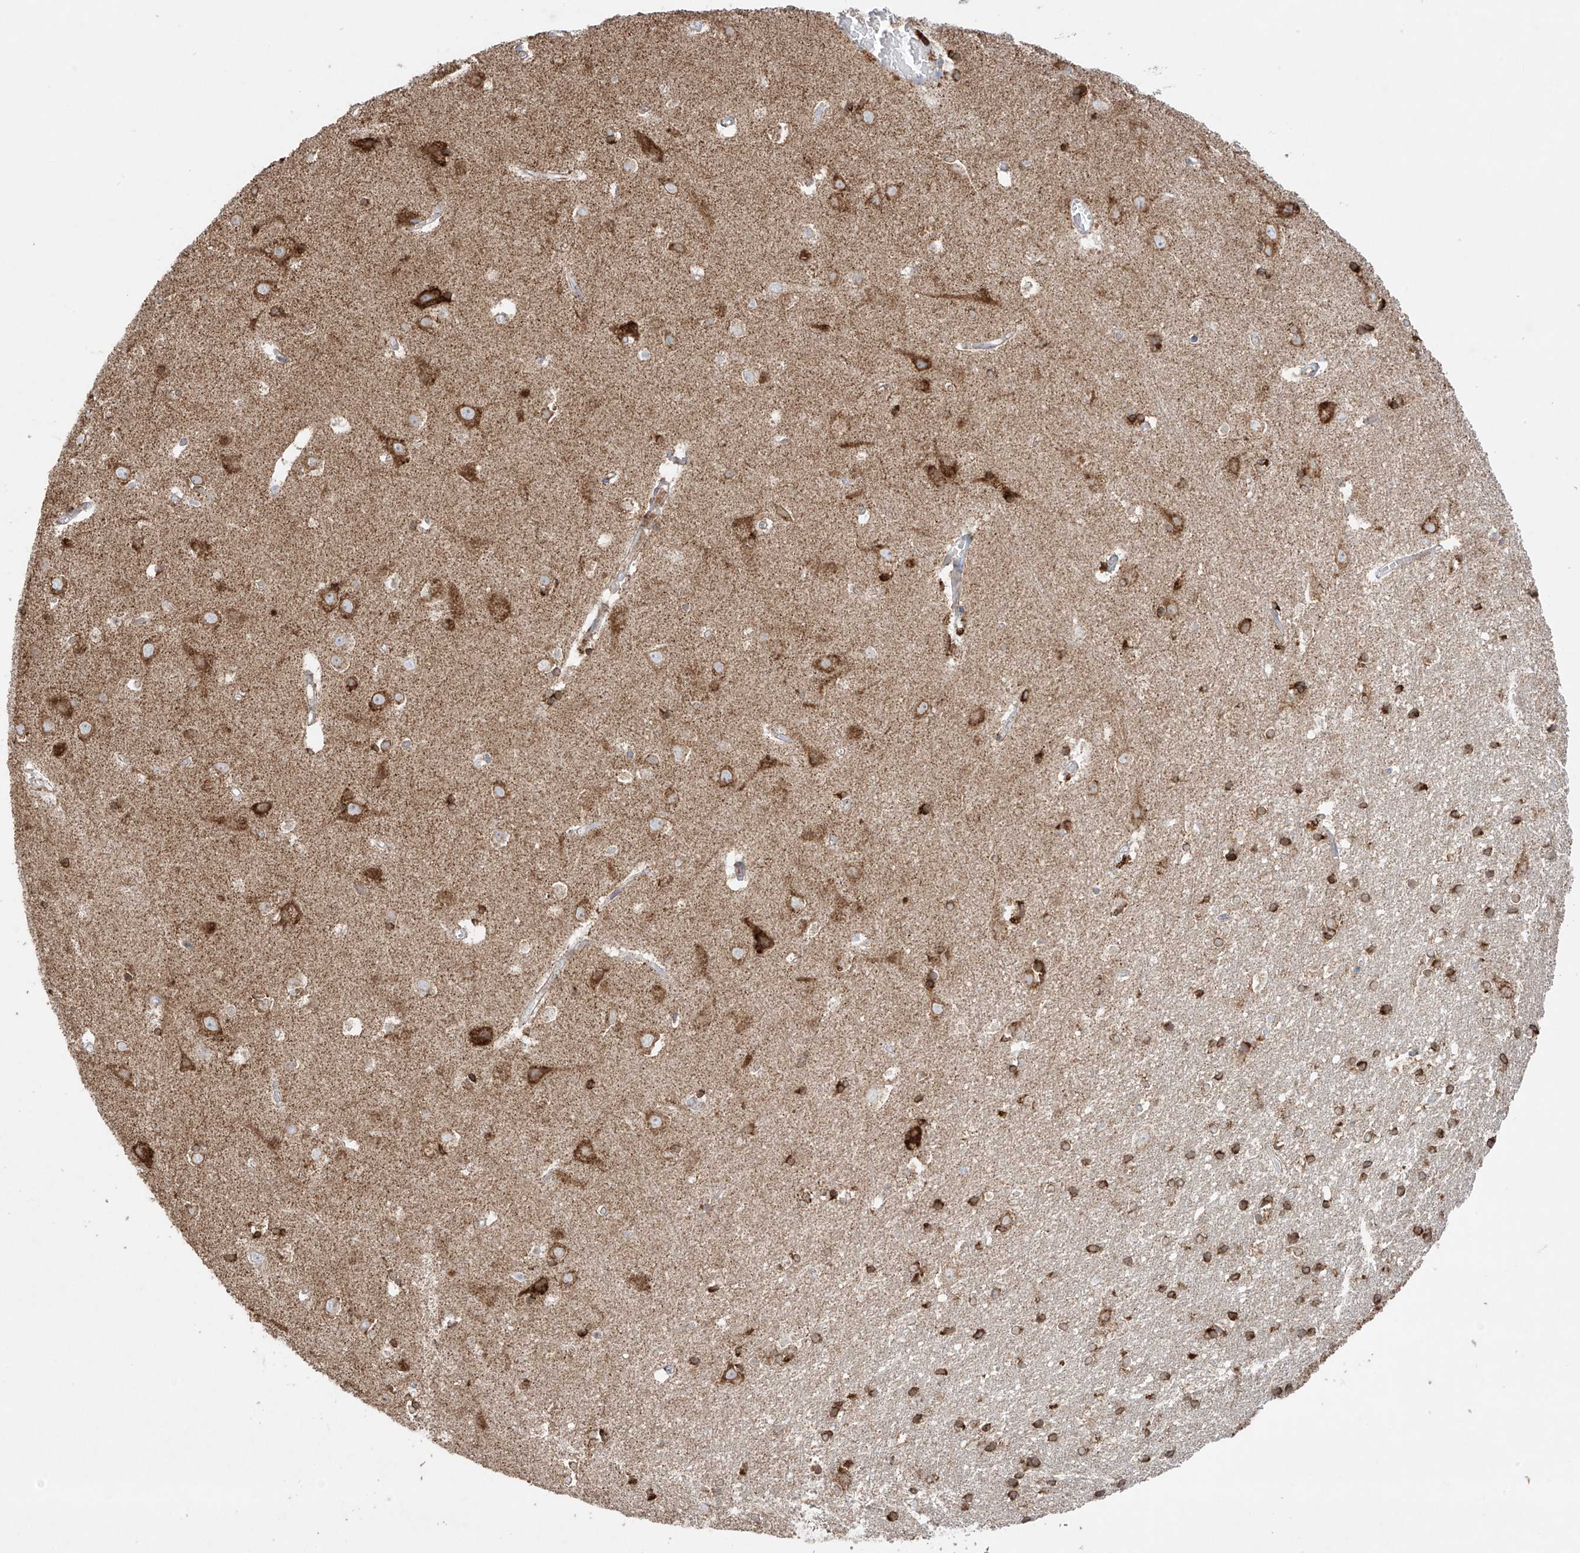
{"staining": {"intensity": "negative", "quantity": "none", "location": "none"}, "tissue": "cerebral cortex", "cell_type": "Endothelial cells", "image_type": "normal", "snomed": [{"axis": "morphology", "description": "Normal tissue, NOS"}, {"axis": "topography", "description": "Cerebral cortex"}], "caption": "Immunohistochemistry micrograph of unremarkable cerebral cortex: human cerebral cortex stained with DAB displays no significant protein staining in endothelial cells. Nuclei are stained in blue.", "gene": "COLGALT2", "patient": {"sex": "male", "age": 54}}